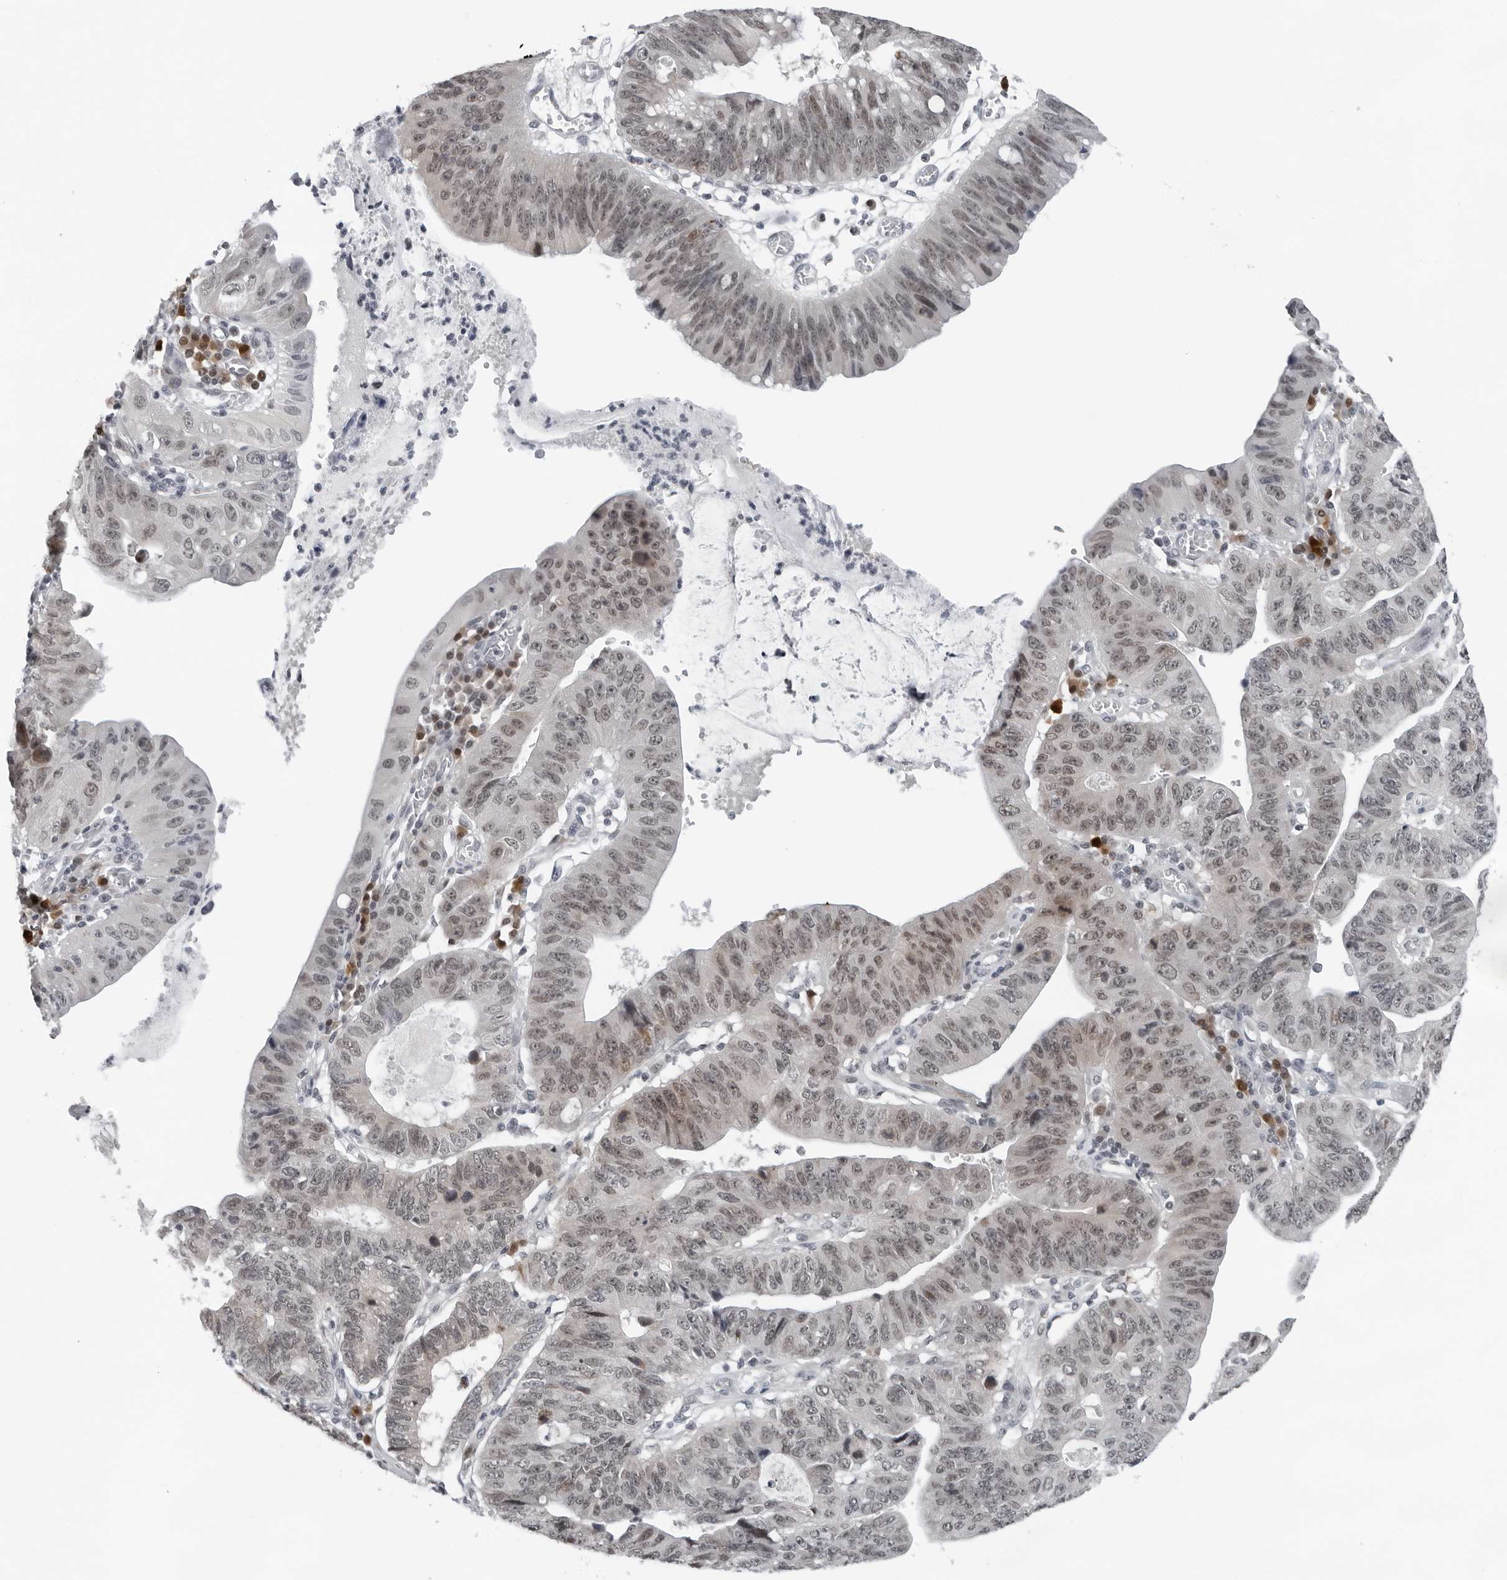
{"staining": {"intensity": "weak", "quantity": "25%-75%", "location": "nuclear"}, "tissue": "stomach cancer", "cell_type": "Tumor cells", "image_type": "cancer", "snomed": [{"axis": "morphology", "description": "Adenocarcinoma, NOS"}, {"axis": "topography", "description": "Stomach"}], "caption": "Immunohistochemical staining of stomach cancer (adenocarcinoma) demonstrates weak nuclear protein positivity in about 25%-75% of tumor cells. (Stains: DAB in brown, nuclei in blue, Microscopy: brightfield microscopy at high magnification).", "gene": "PPP1R42", "patient": {"sex": "male", "age": 59}}